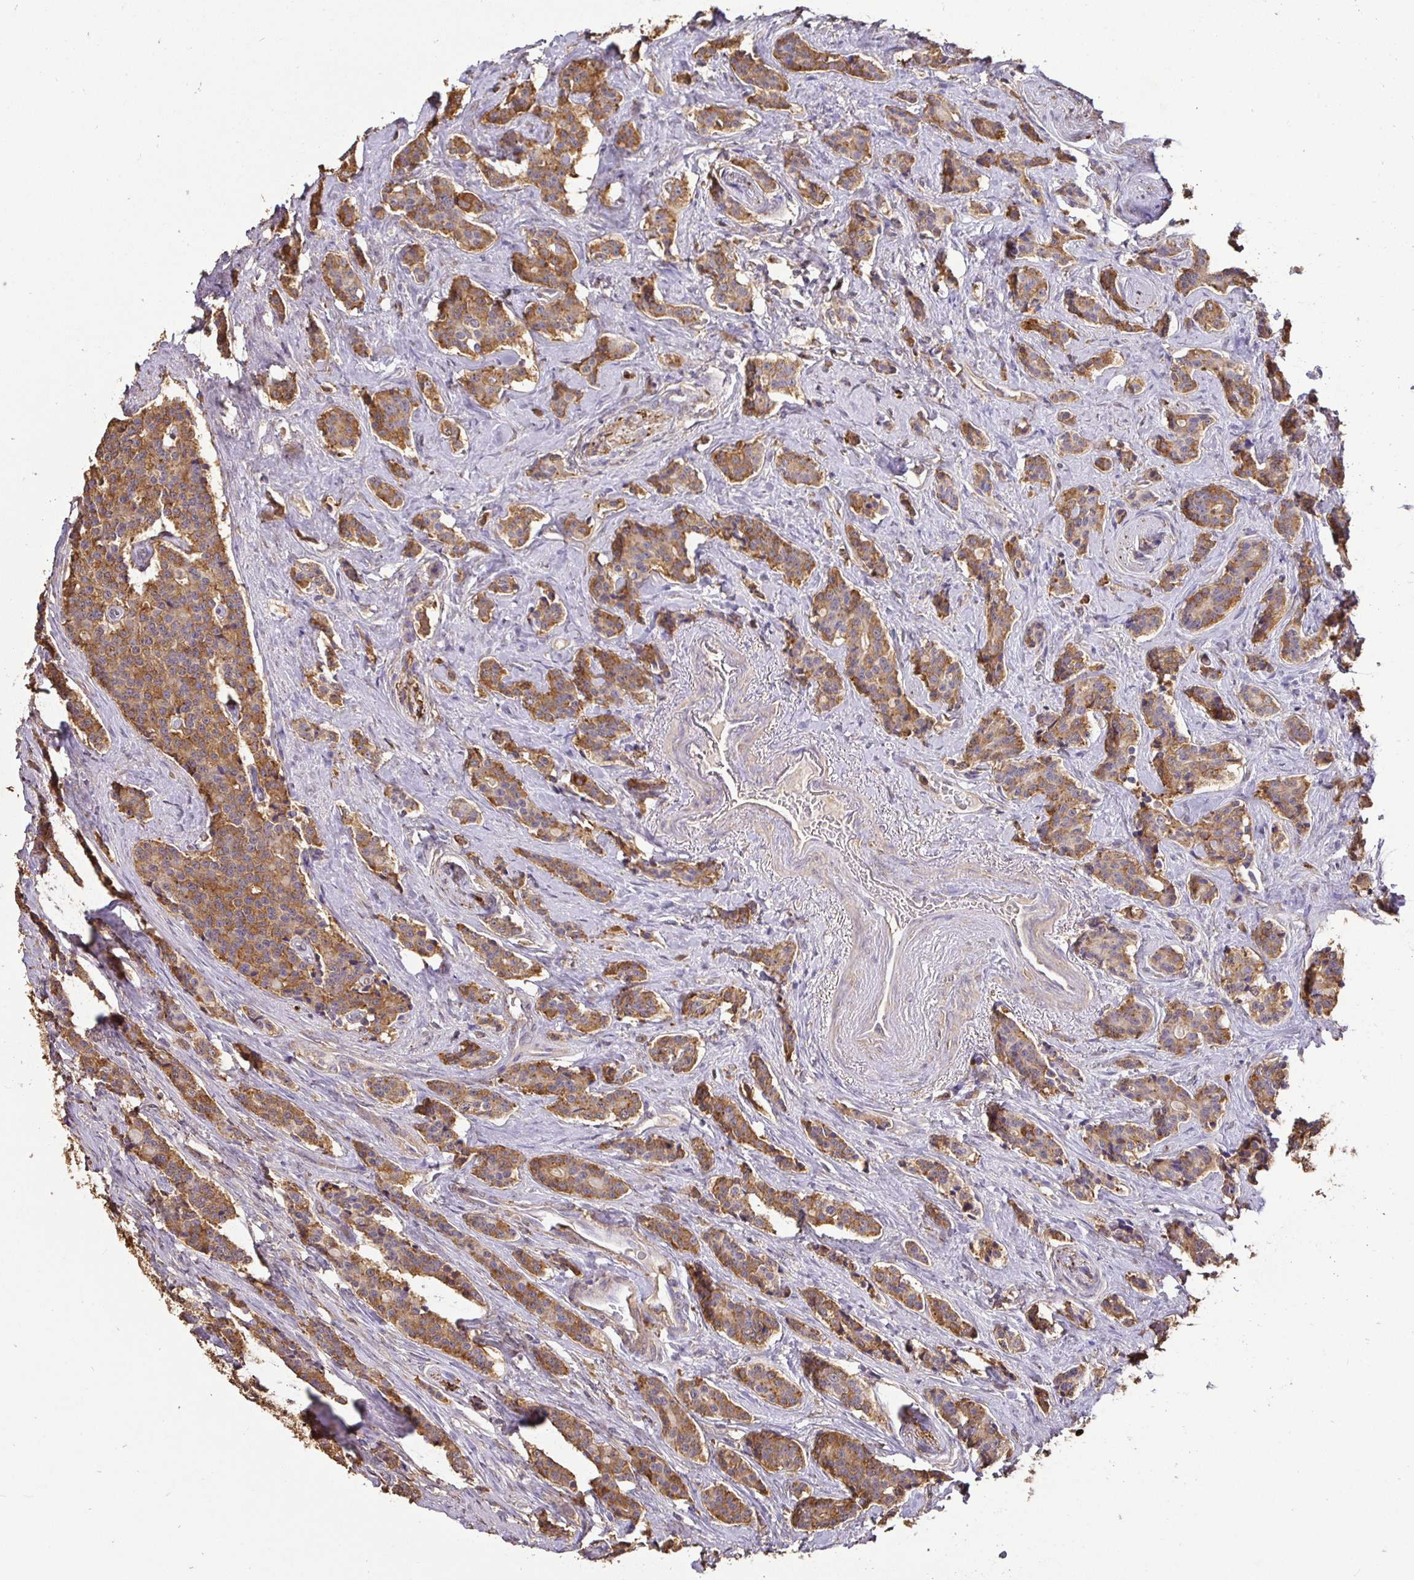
{"staining": {"intensity": "moderate", "quantity": ">75%", "location": "cytoplasmic/membranous"}, "tissue": "carcinoid", "cell_type": "Tumor cells", "image_type": "cancer", "snomed": [{"axis": "morphology", "description": "Carcinoid, malignant, NOS"}, {"axis": "topography", "description": "Small intestine"}], "caption": "This histopathology image reveals malignant carcinoid stained with immunohistochemistry to label a protein in brown. The cytoplasmic/membranous of tumor cells show moderate positivity for the protein. Nuclei are counter-stained blue.", "gene": "MAPK8IP3", "patient": {"sex": "female", "age": 73}}